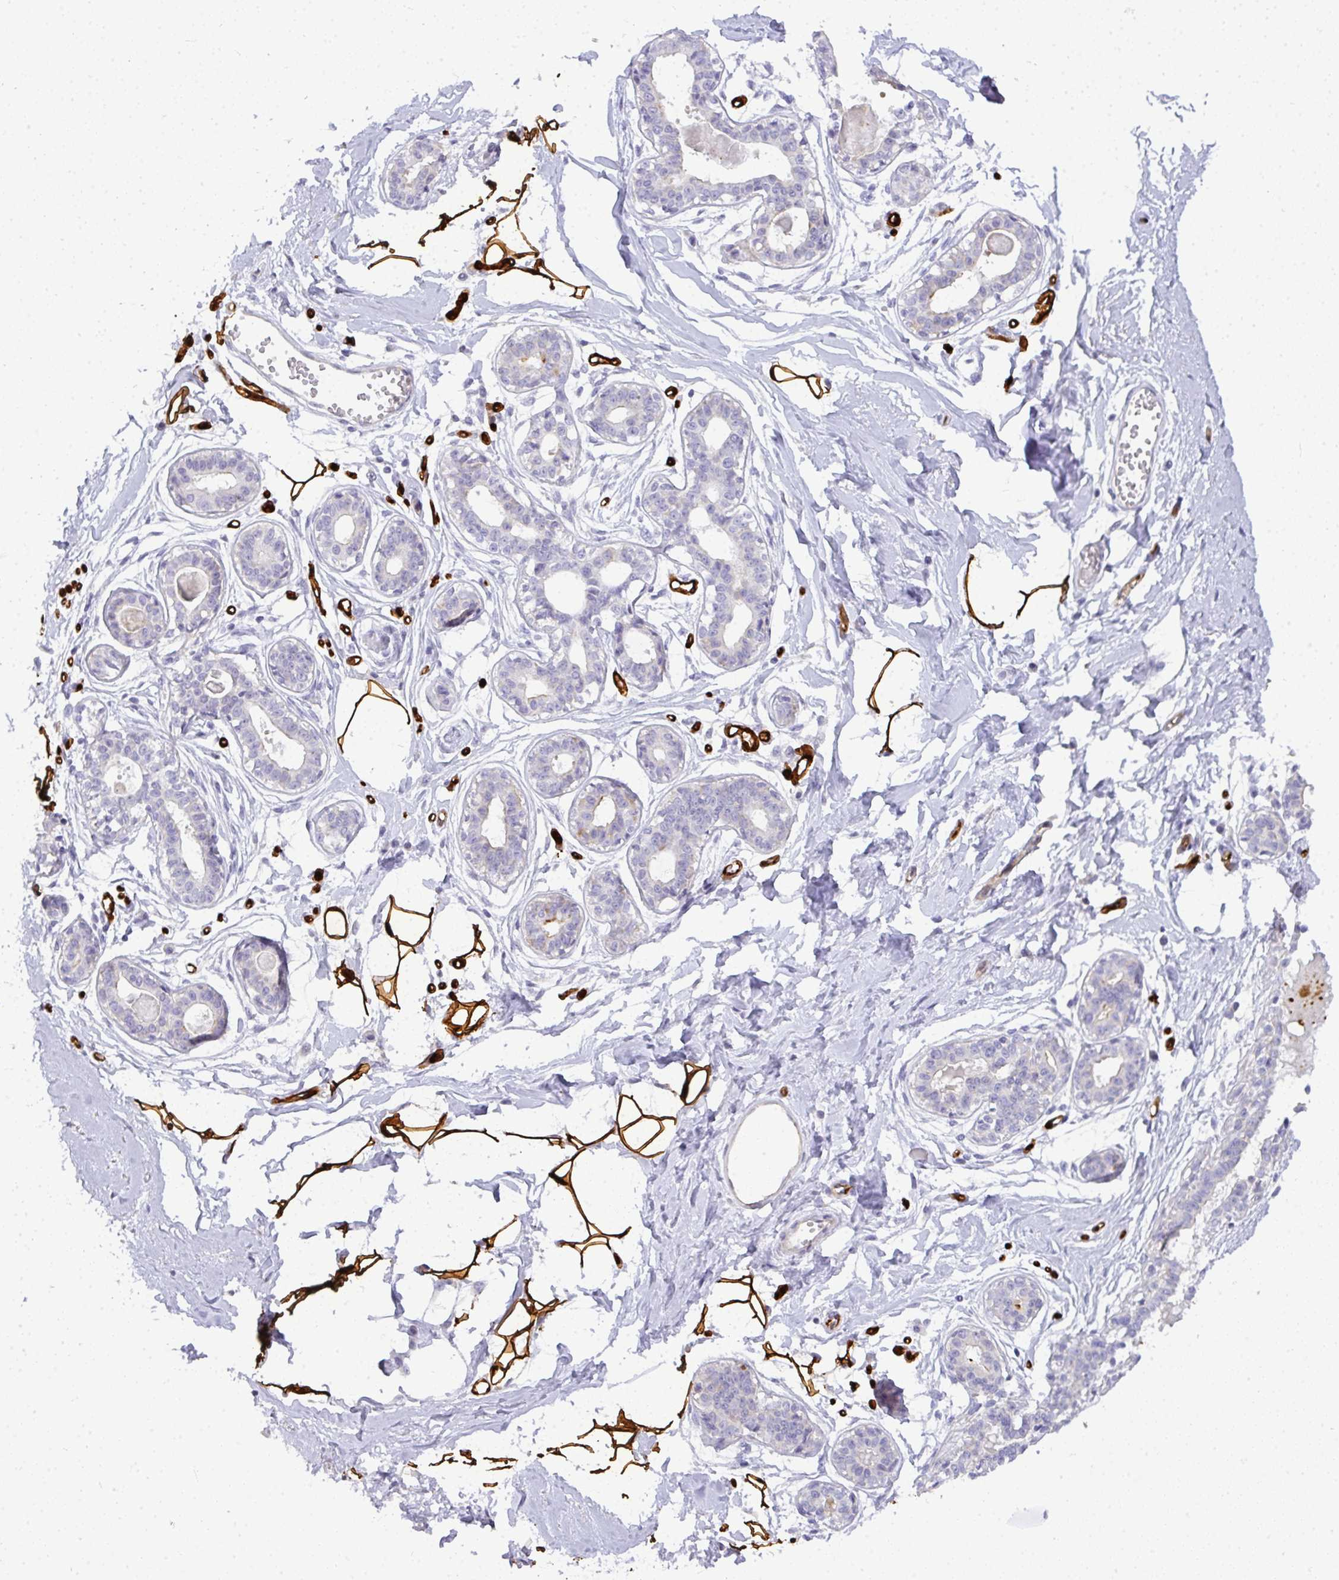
{"staining": {"intensity": "strong", "quantity": ">75%", "location": "cytoplasmic/membranous"}, "tissue": "breast", "cell_type": "Adipocytes", "image_type": "normal", "snomed": [{"axis": "morphology", "description": "Normal tissue, NOS"}, {"axis": "topography", "description": "Breast"}], "caption": "A brown stain shows strong cytoplasmic/membranous expression of a protein in adipocytes of unremarkable human breast.", "gene": "LIPE", "patient": {"sex": "female", "age": 45}}